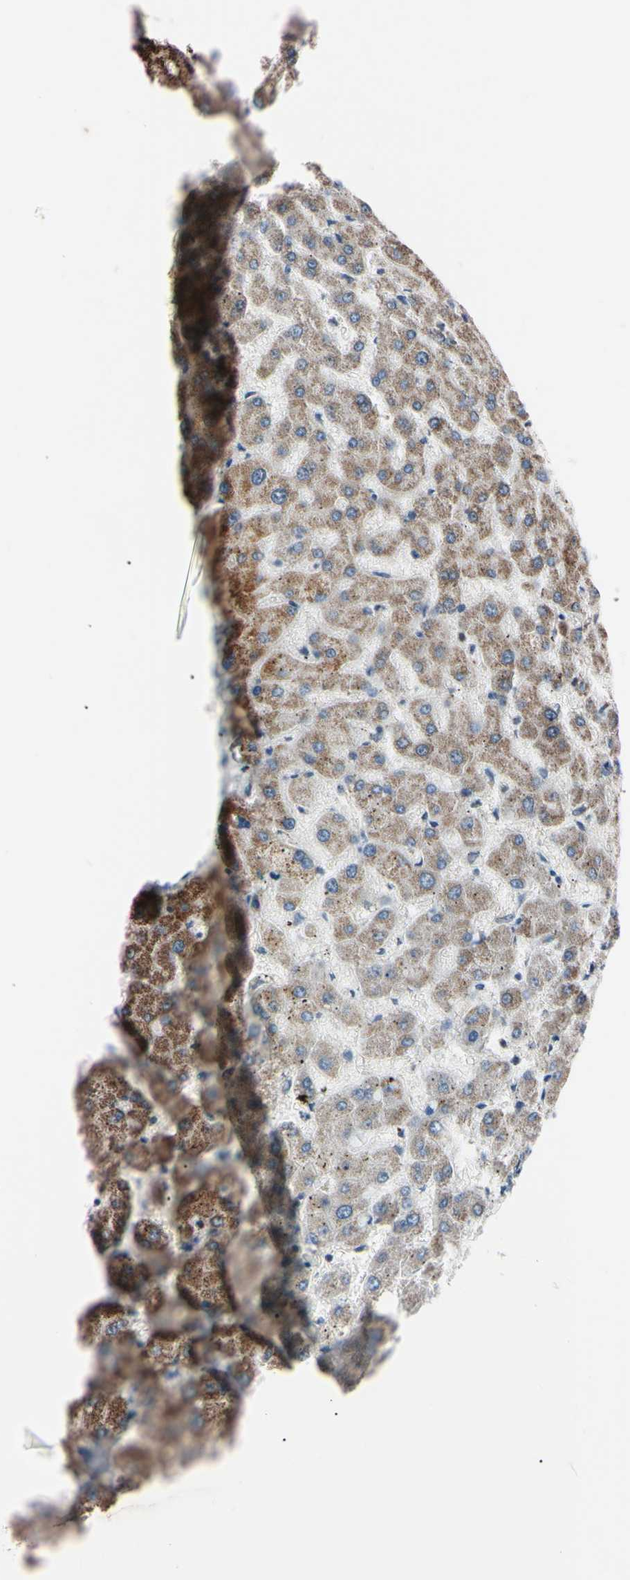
{"staining": {"intensity": "negative", "quantity": "none", "location": "none"}, "tissue": "liver", "cell_type": "Cholangiocytes", "image_type": "normal", "snomed": [{"axis": "morphology", "description": "Normal tissue, NOS"}, {"axis": "topography", "description": "Liver"}], "caption": "An image of liver stained for a protein shows no brown staining in cholangiocytes.", "gene": "TNFRSF1A", "patient": {"sex": "female", "age": 63}}